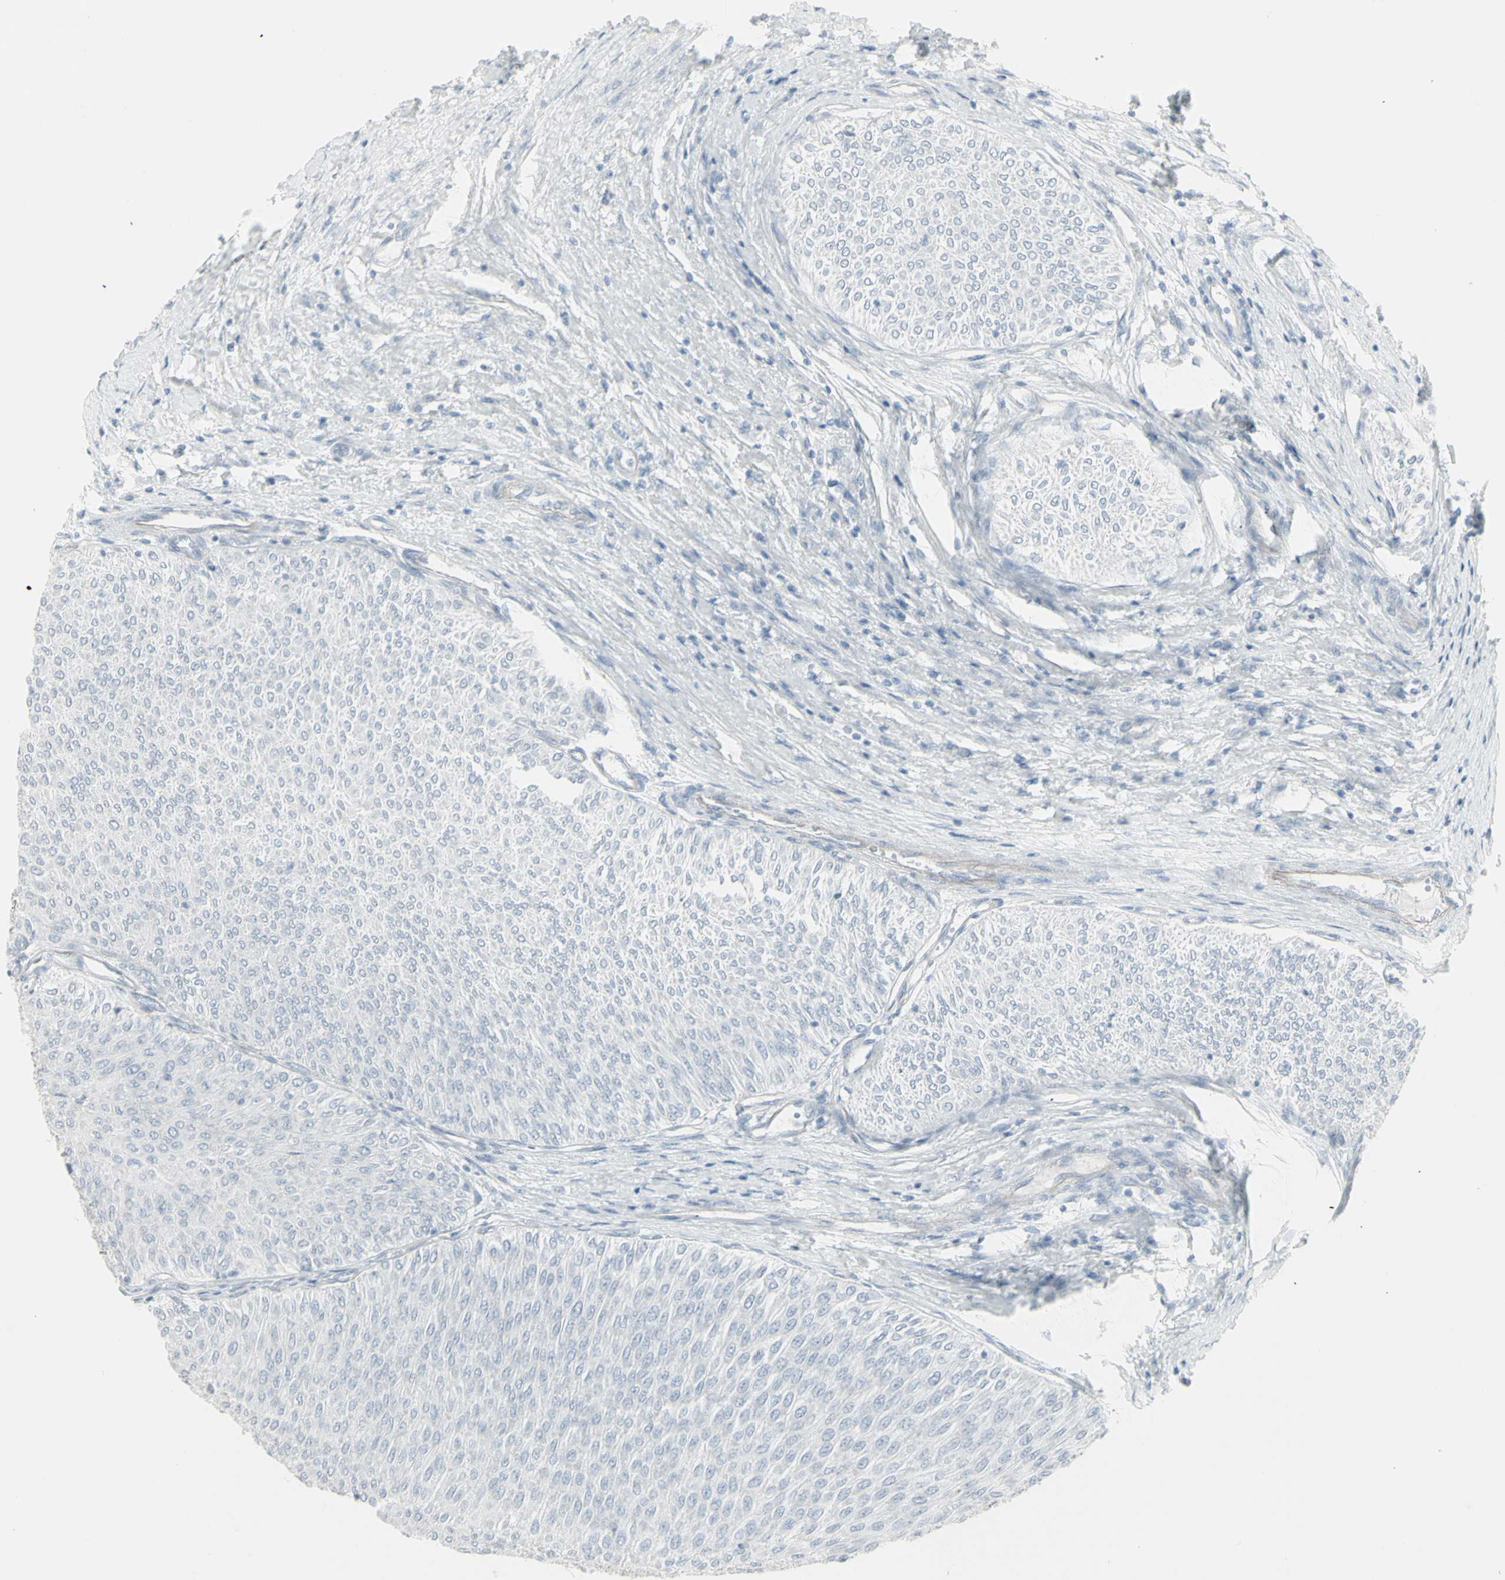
{"staining": {"intensity": "negative", "quantity": "none", "location": "none"}, "tissue": "urothelial cancer", "cell_type": "Tumor cells", "image_type": "cancer", "snomed": [{"axis": "morphology", "description": "Urothelial carcinoma, Low grade"}, {"axis": "topography", "description": "Urinary bladder"}], "caption": "Micrograph shows no protein positivity in tumor cells of low-grade urothelial carcinoma tissue.", "gene": "YBX2", "patient": {"sex": "male", "age": 78}}